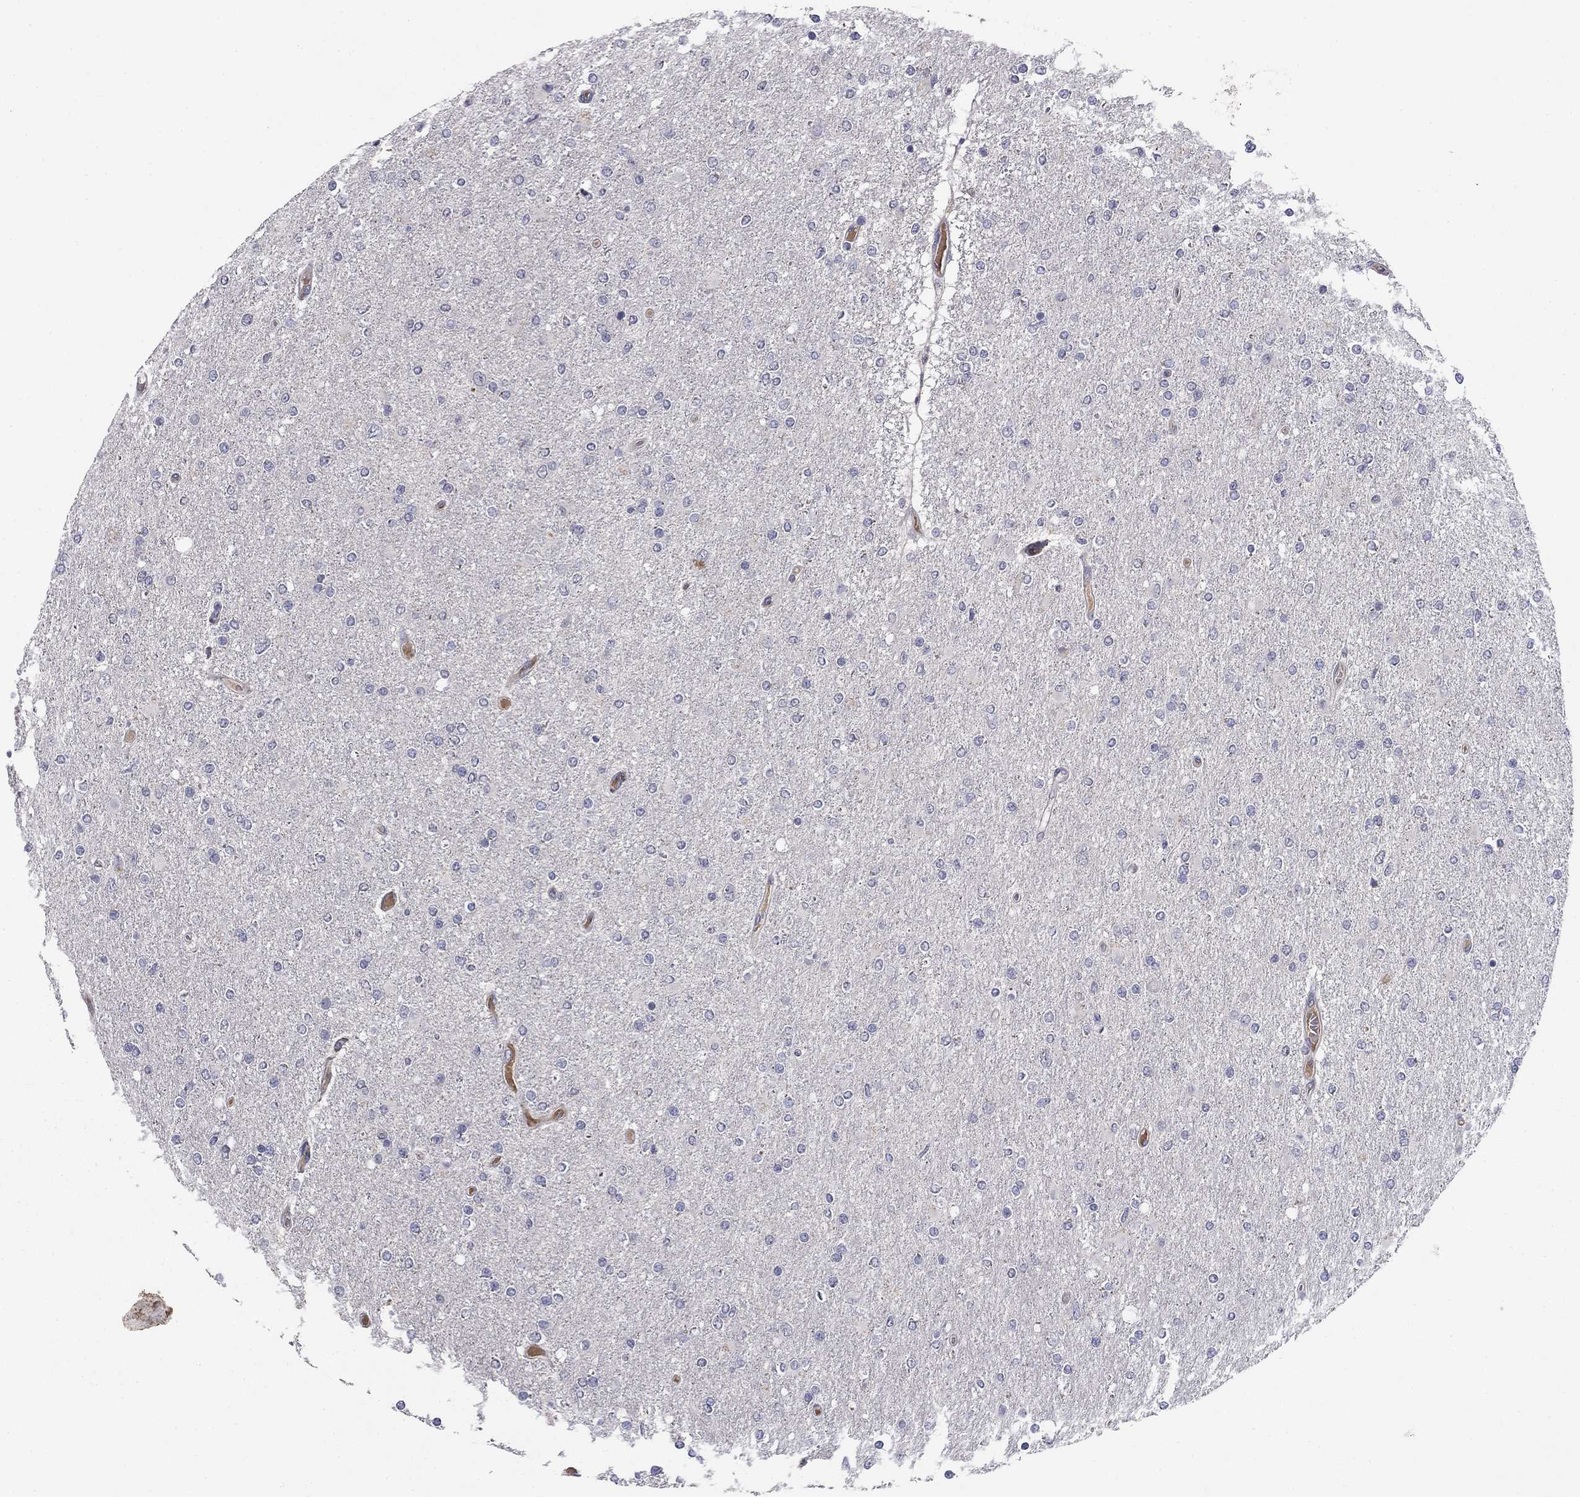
{"staining": {"intensity": "negative", "quantity": "none", "location": "none"}, "tissue": "glioma", "cell_type": "Tumor cells", "image_type": "cancer", "snomed": [{"axis": "morphology", "description": "Glioma, malignant, High grade"}, {"axis": "topography", "description": "Cerebral cortex"}], "caption": "IHC photomicrograph of human glioma stained for a protein (brown), which displays no positivity in tumor cells.", "gene": "COL2A1", "patient": {"sex": "male", "age": 70}}